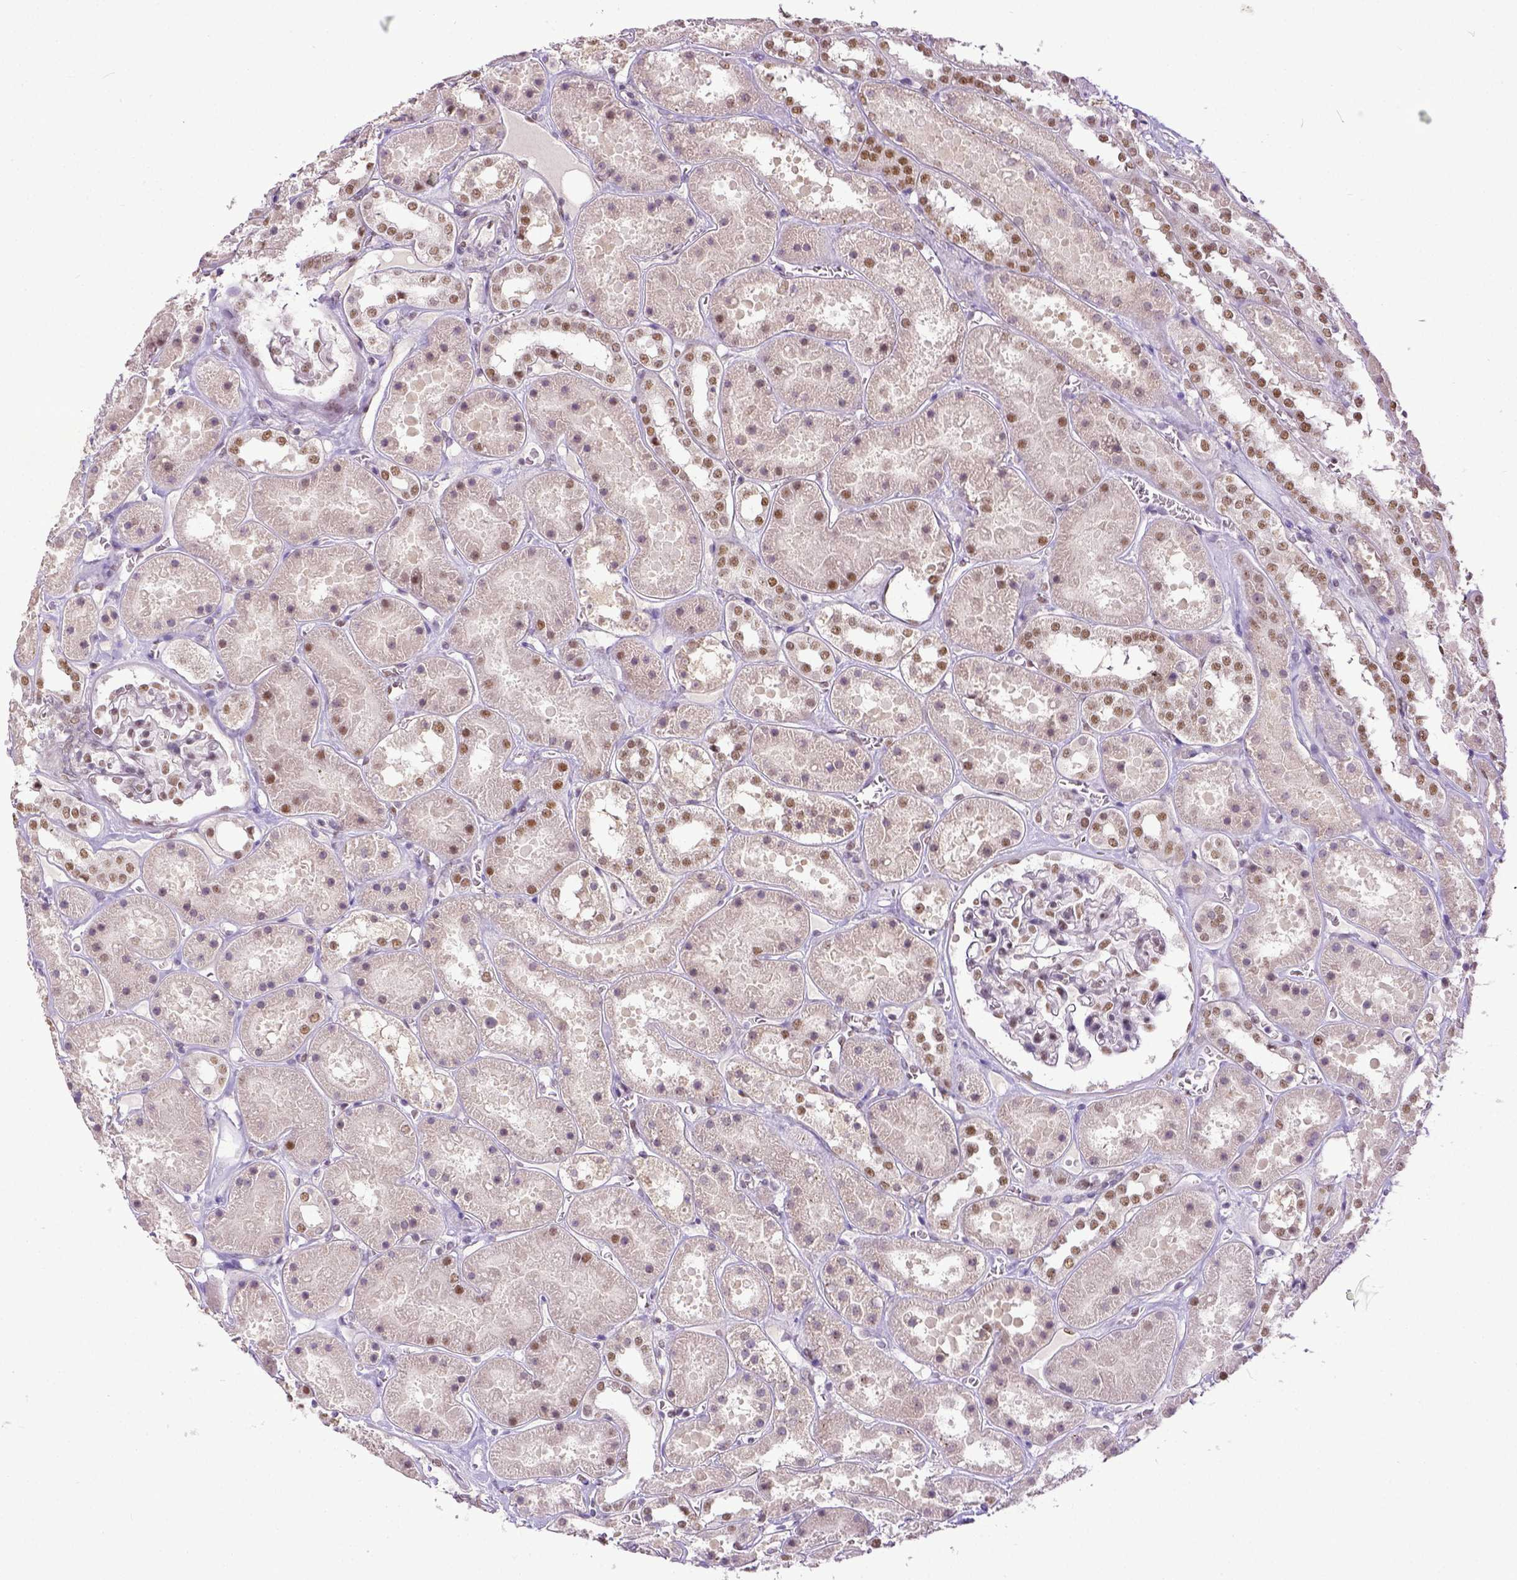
{"staining": {"intensity": "moderate", "quantity": "25%-75%", "location": "nuclear"}, "tissue": "kidney", "cell_type": "Cells in glomeruli", "image_type": "normal", "snomed": [{"axis": "morphology", "description": "Normal tissue, NOS"}, {"axis": "topography", "description": "Kidney"}], "caption": "Cells in glomeruli demonstrate medium levels of moderate nuclear expression in approximately 25%-75% of cells in benign kidney.", "gene": "ERCC1", "patient": {"sex": "female", "age": 41}}